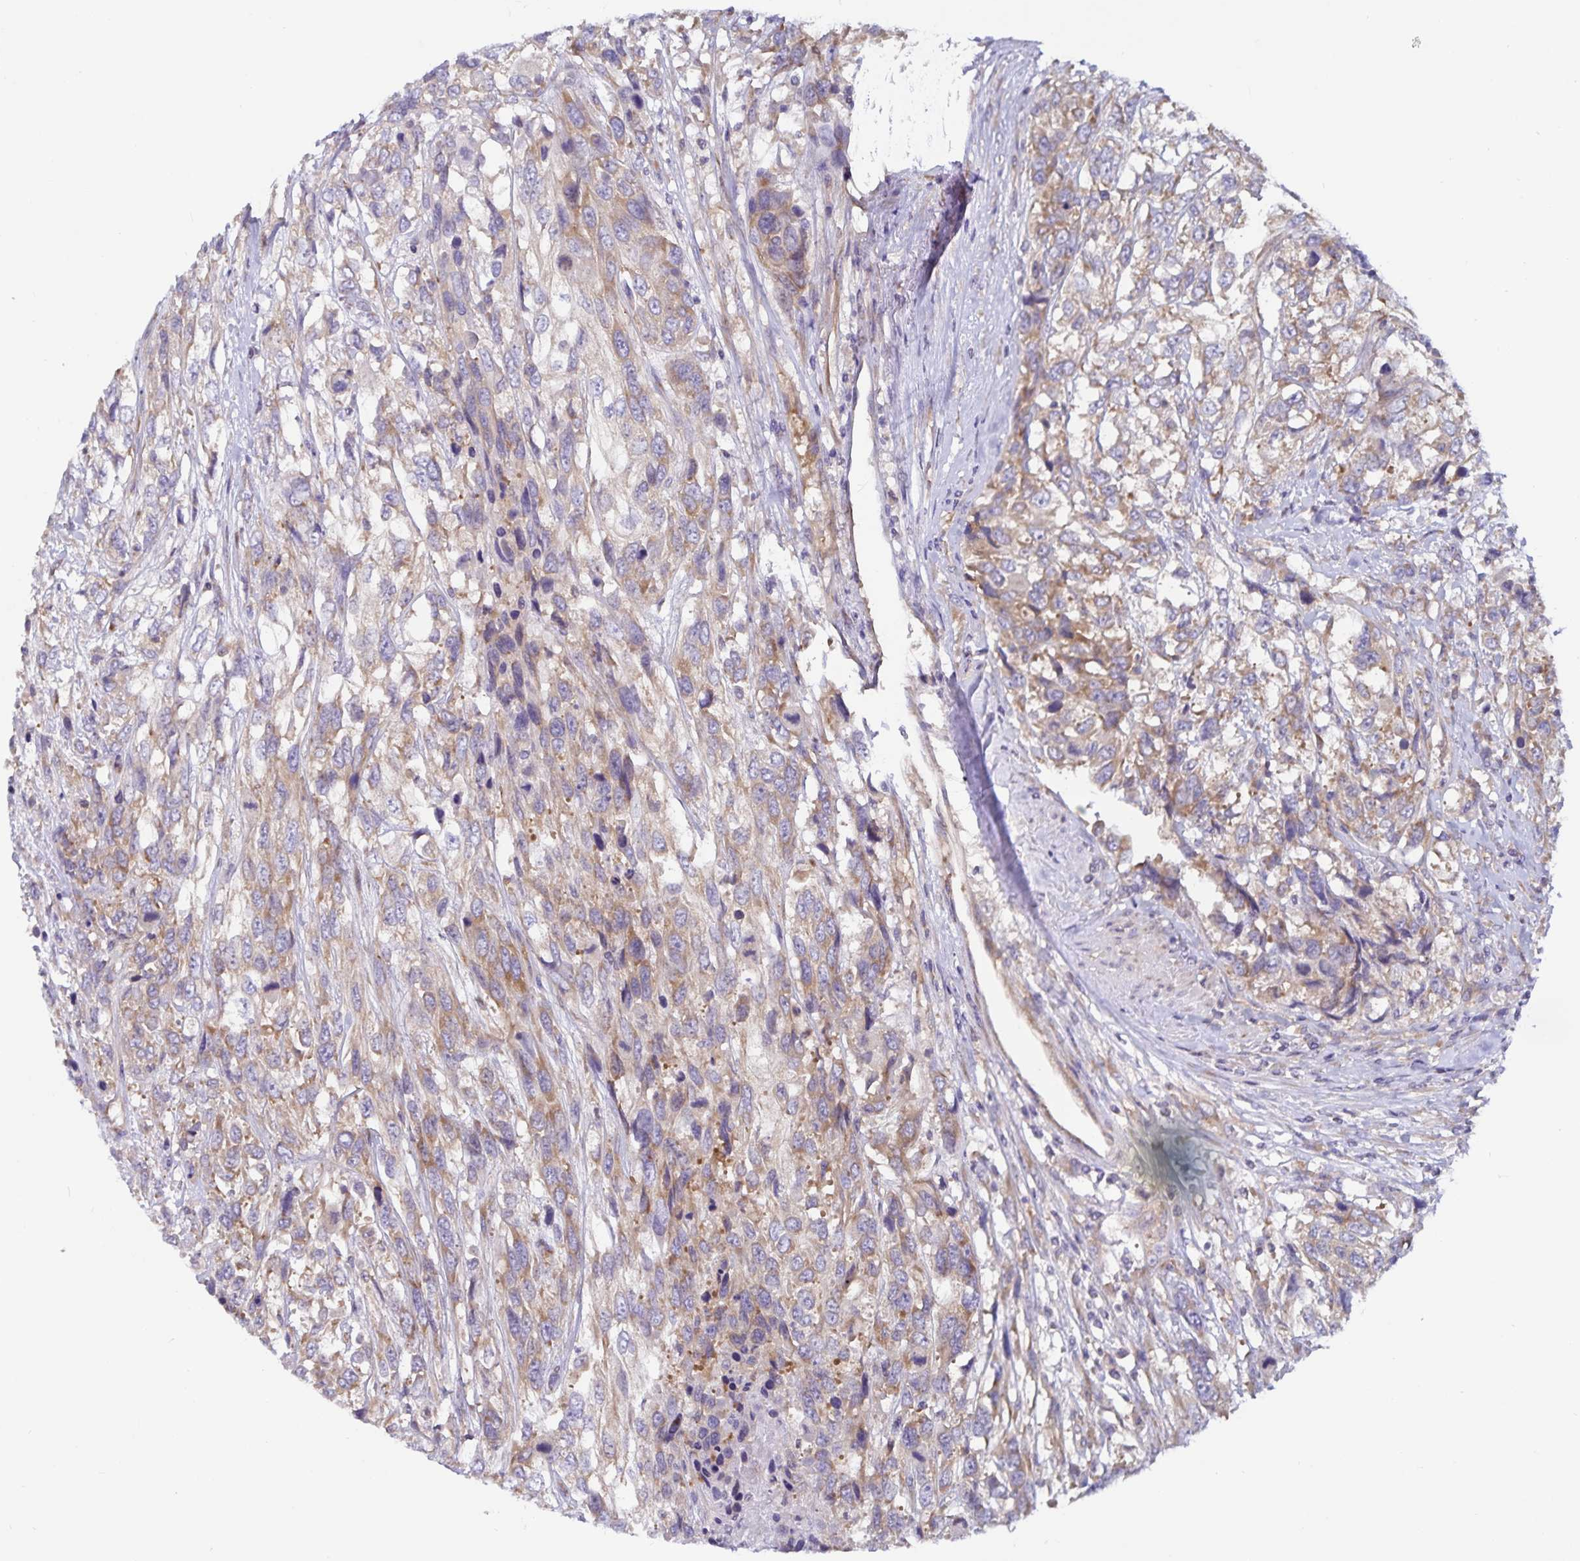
{"staining": {"intensity": "moderate", "quantity": ">75%", "location": "cytoplasmic/membranous"}, "tissue": "urothelial cancer", "cell_type": "Tumor cells", "image_type": "cancer", "snomed": [{"axis": "morphology", "description": "Urothelial carcinoma, High grade"}, {"axis": "topography", "description": "Urinary bladder"}], "caption": "Tumor cells demonstrate medium levels of moderate cytoplasmic/membranous expression in about >75% of cells in human high-grade urothelial carcinoma. The staining was performed using DAB, with brown indicating positive protein expression. Nuclei are stained blue with hematoxylin.", "gene": "FAM120A", "patient": {"sex": "female", "age": 70}}